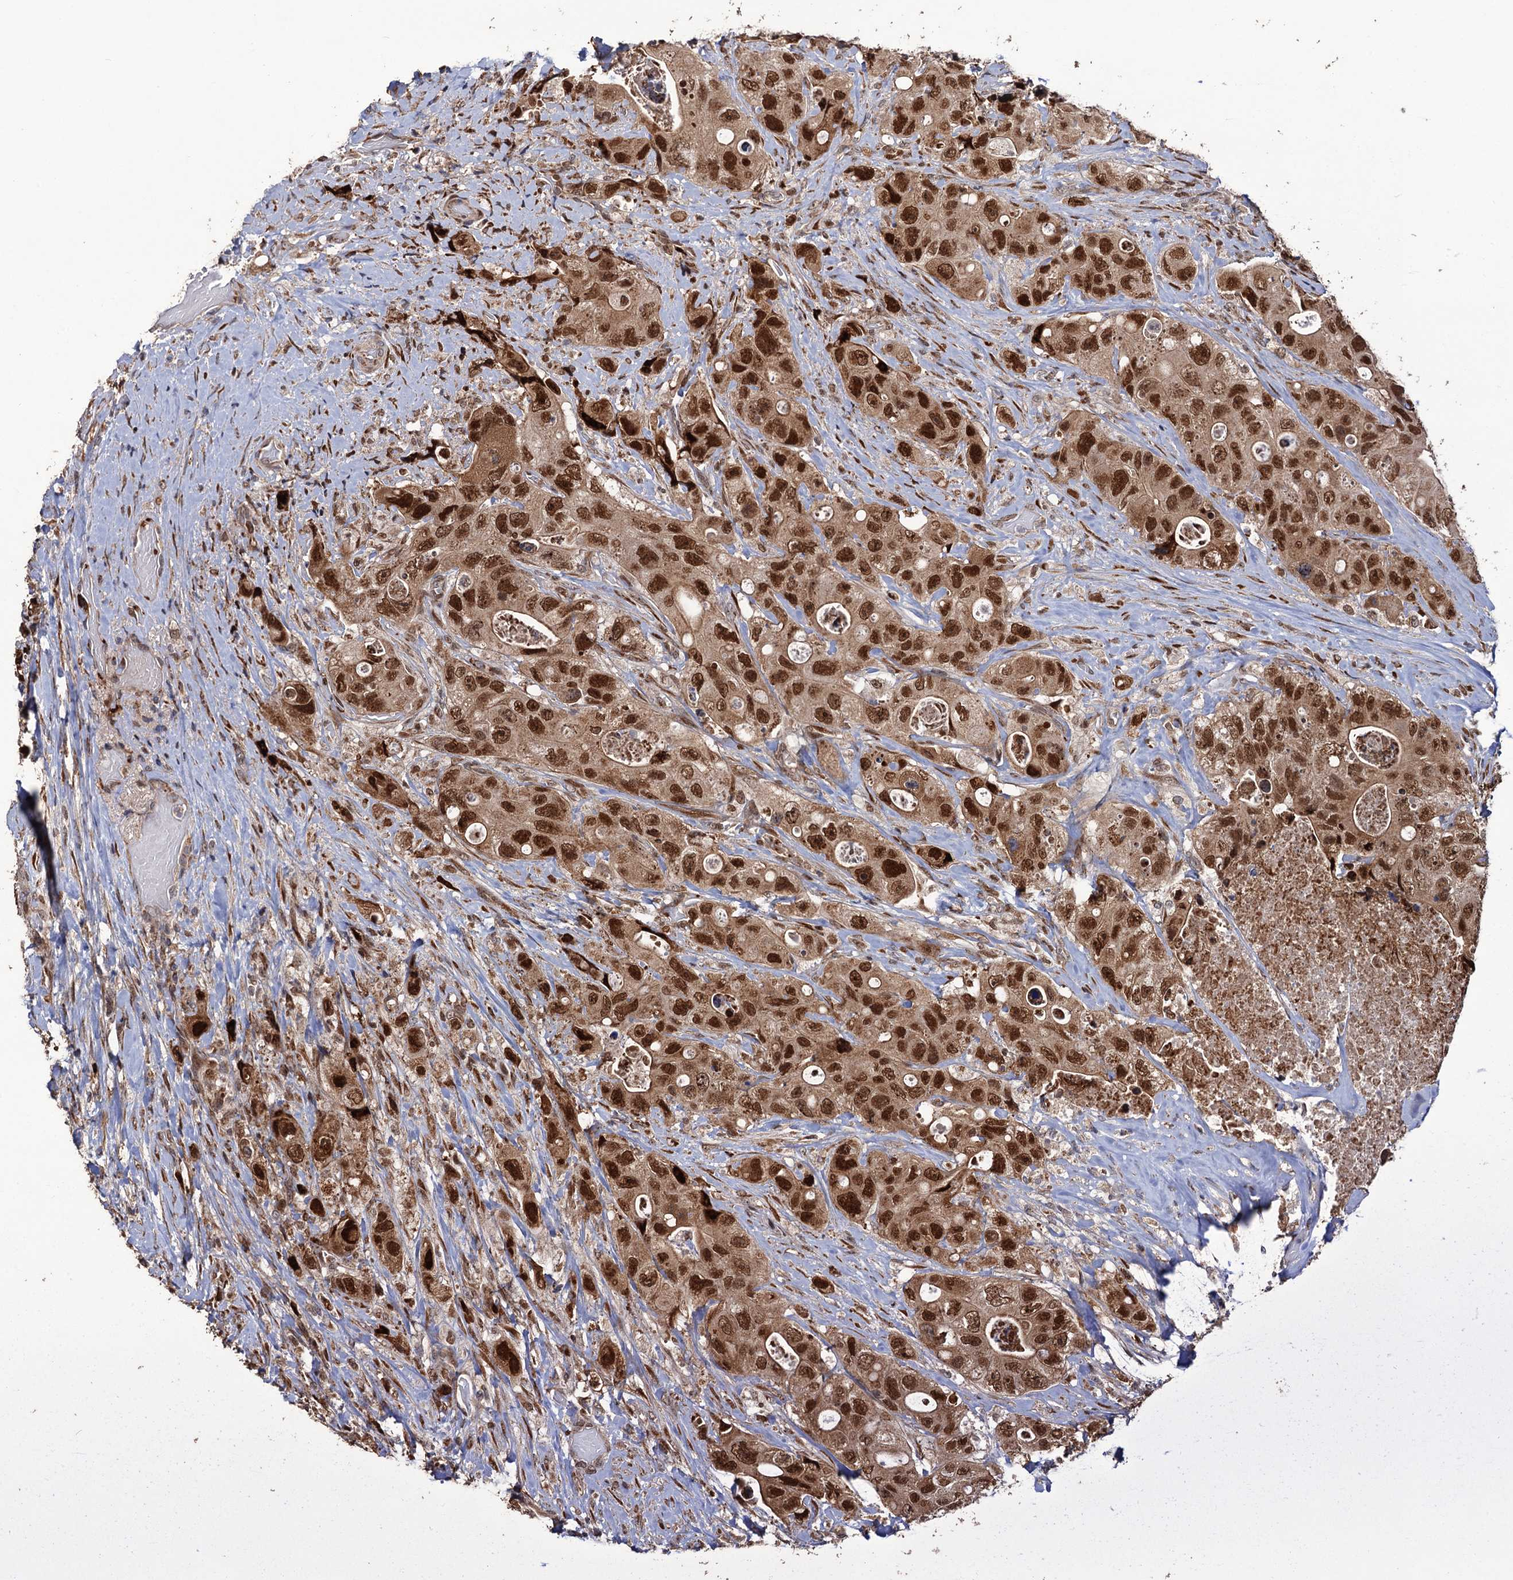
{"staining": {"intensity": "moderate", "quantity": ">75%", "location": "cytoplasmic/membranous,nuclear"}, "tissue": "colorectal cancer", "cell_type": "Tumor cells", "image_type": "cancer", "snomed": [{"axis": "morphology", "description": "Adenocarcinoma, NOS"}, {"axis": "topography", "description": "Colon"}], "caption": "Tumor cells show medium levels of moderate cytoplasmic/membranous and nuclear staining in approximately >75% of cells in human adenocarcinoma (colorectal).", "gene": "LRRC63", "patient": {"sex": "female", "age": 46}}